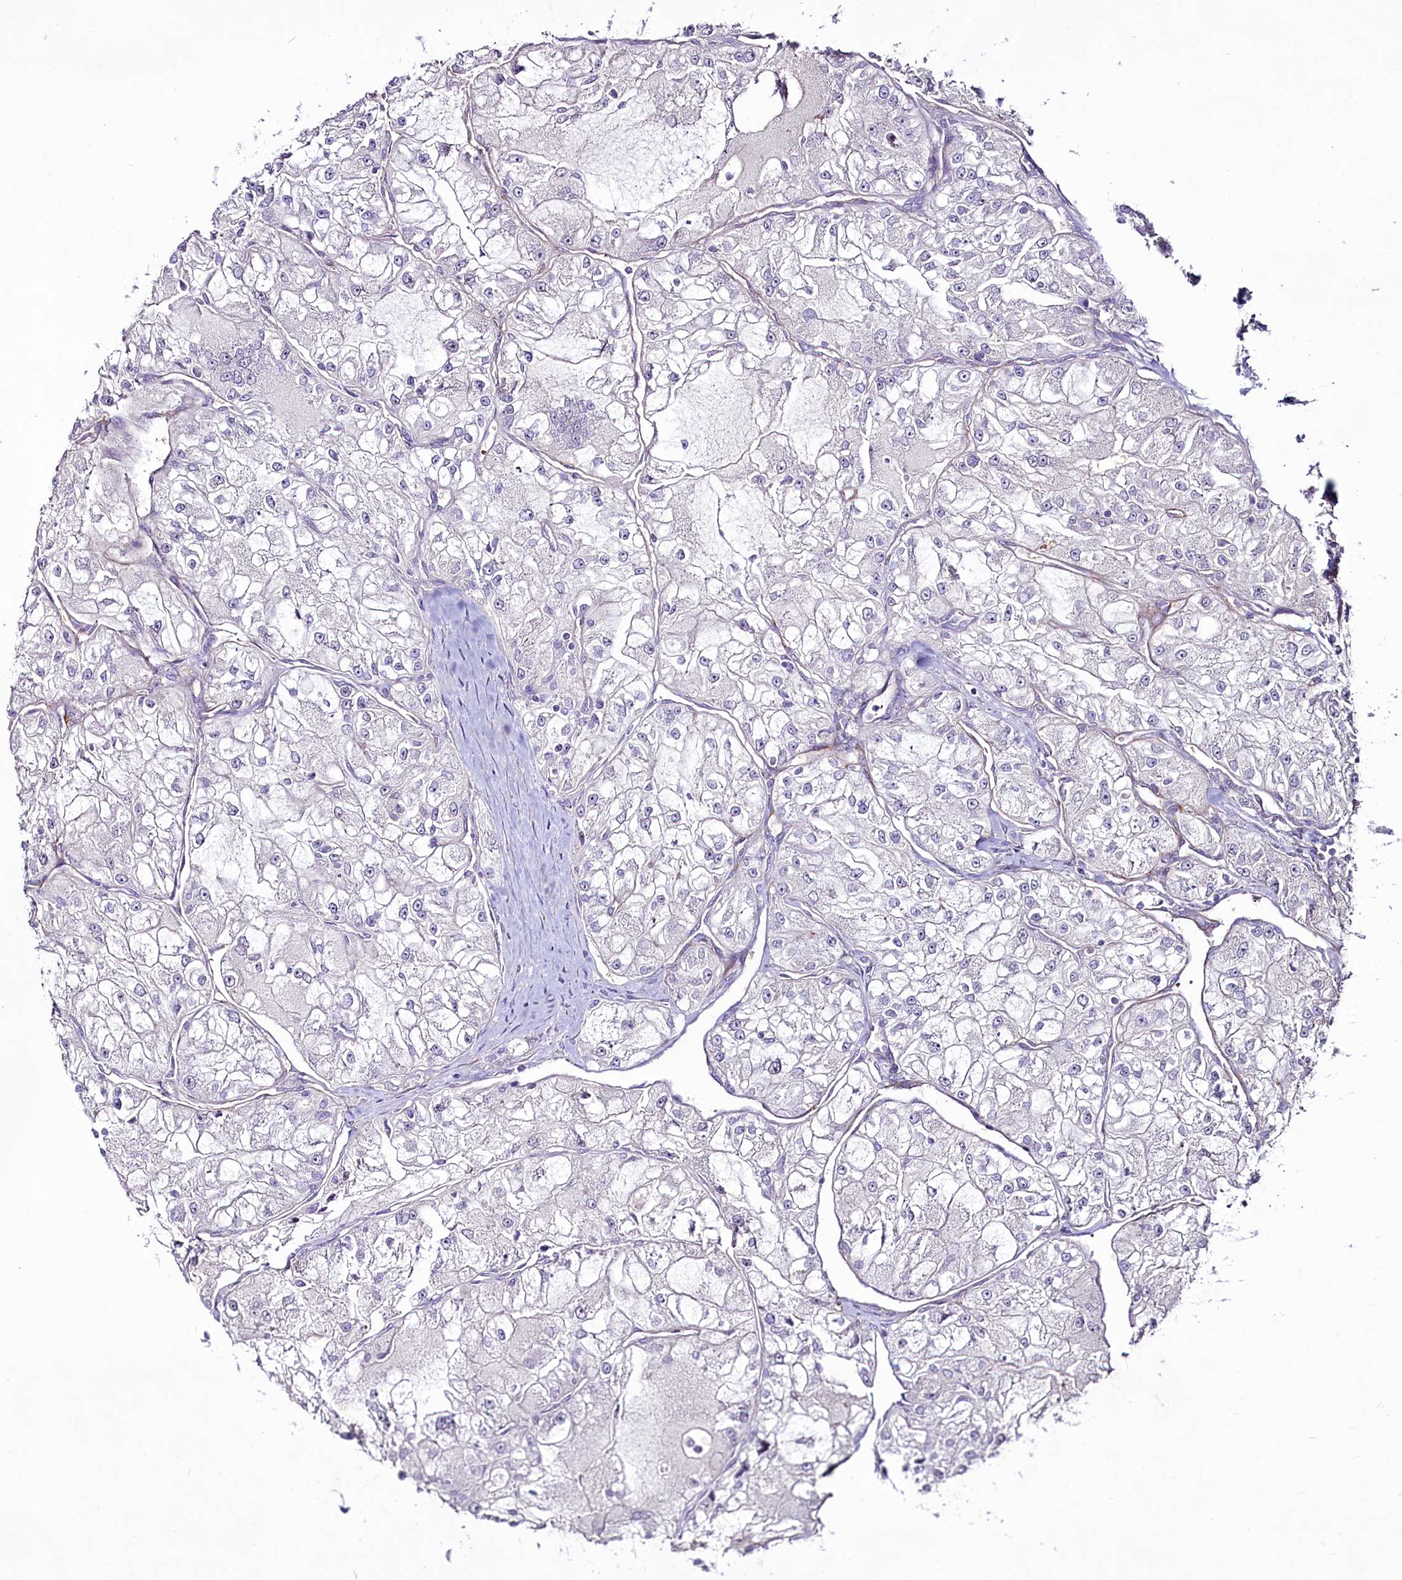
{"staining": {"intensity": "negative", "quantity": "none", "location": "none"}, "tissue": "renal cancer", "cell_type": "Tumor cells", "image_type": "cancer", "snomed": [{"axis": "morphology", "description": "Adenocarcinoma, NOS"}, {"axis": "topography", "description": "Kidney"}], "caption": "Photomicrograph shows no significant protein expression in tumor cells of adenocarcinoma (renal).", "gene": "SUSD3", "patient": {"sex": "female", "age": 72}}